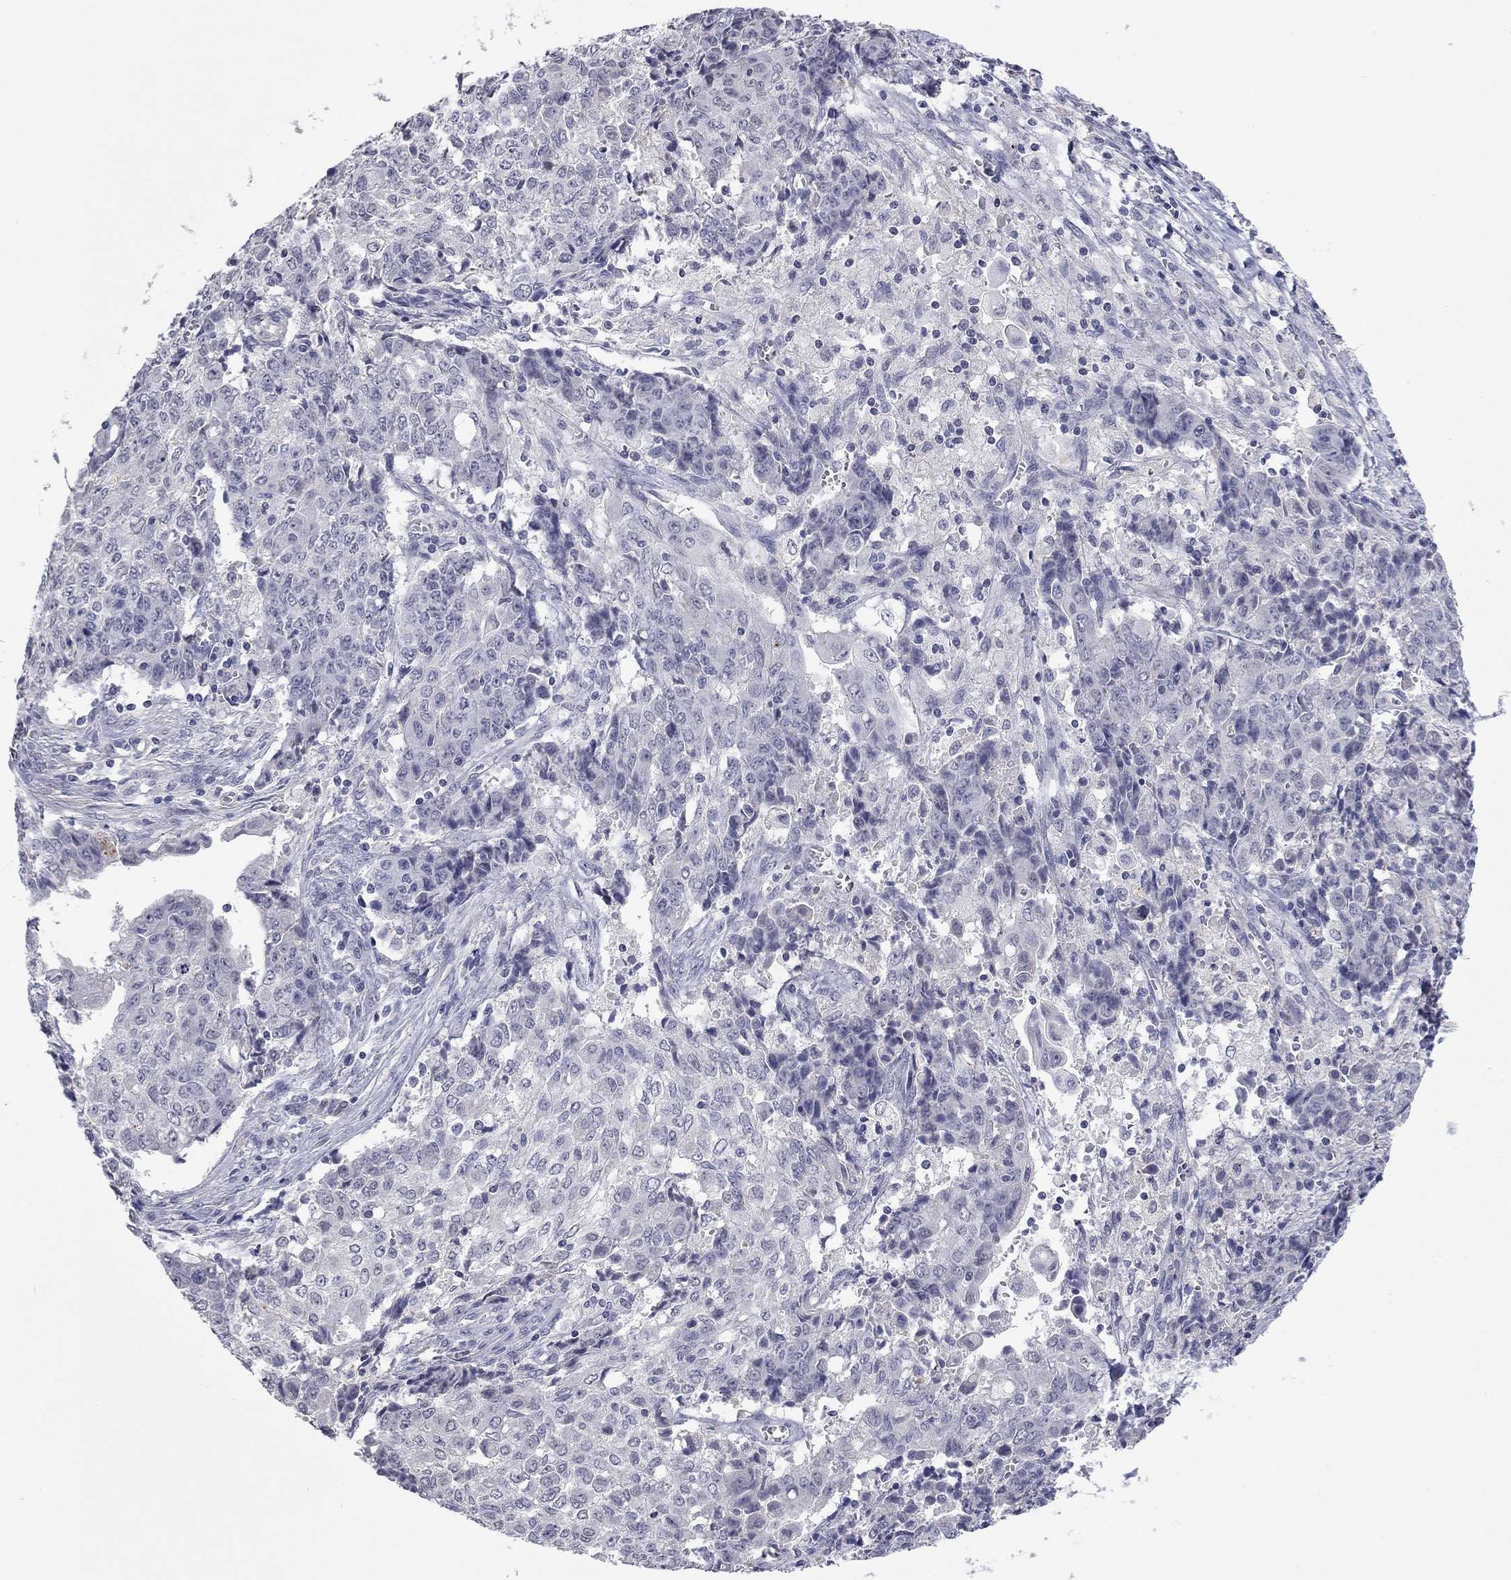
{"staining": {"intensity": "negative", "quantity": "none", "location": "none"}, "tissue": "ovarian cancer", "cell_type": "Tumor cells", "image_type": "cancer", "snomed": [{"axis": "morphology", "description": "Carcinoma, endometroid"}, {"axis": "topography", "description": "Ovary"}], "caption": "Human endometroid carcinoma (ovarian) stained for a protein using immunohistochemistry (IHC) reveals no staining in tumor cells.", "gene": "IP6K3", "patient": {"sex": "female", "age": 42}}